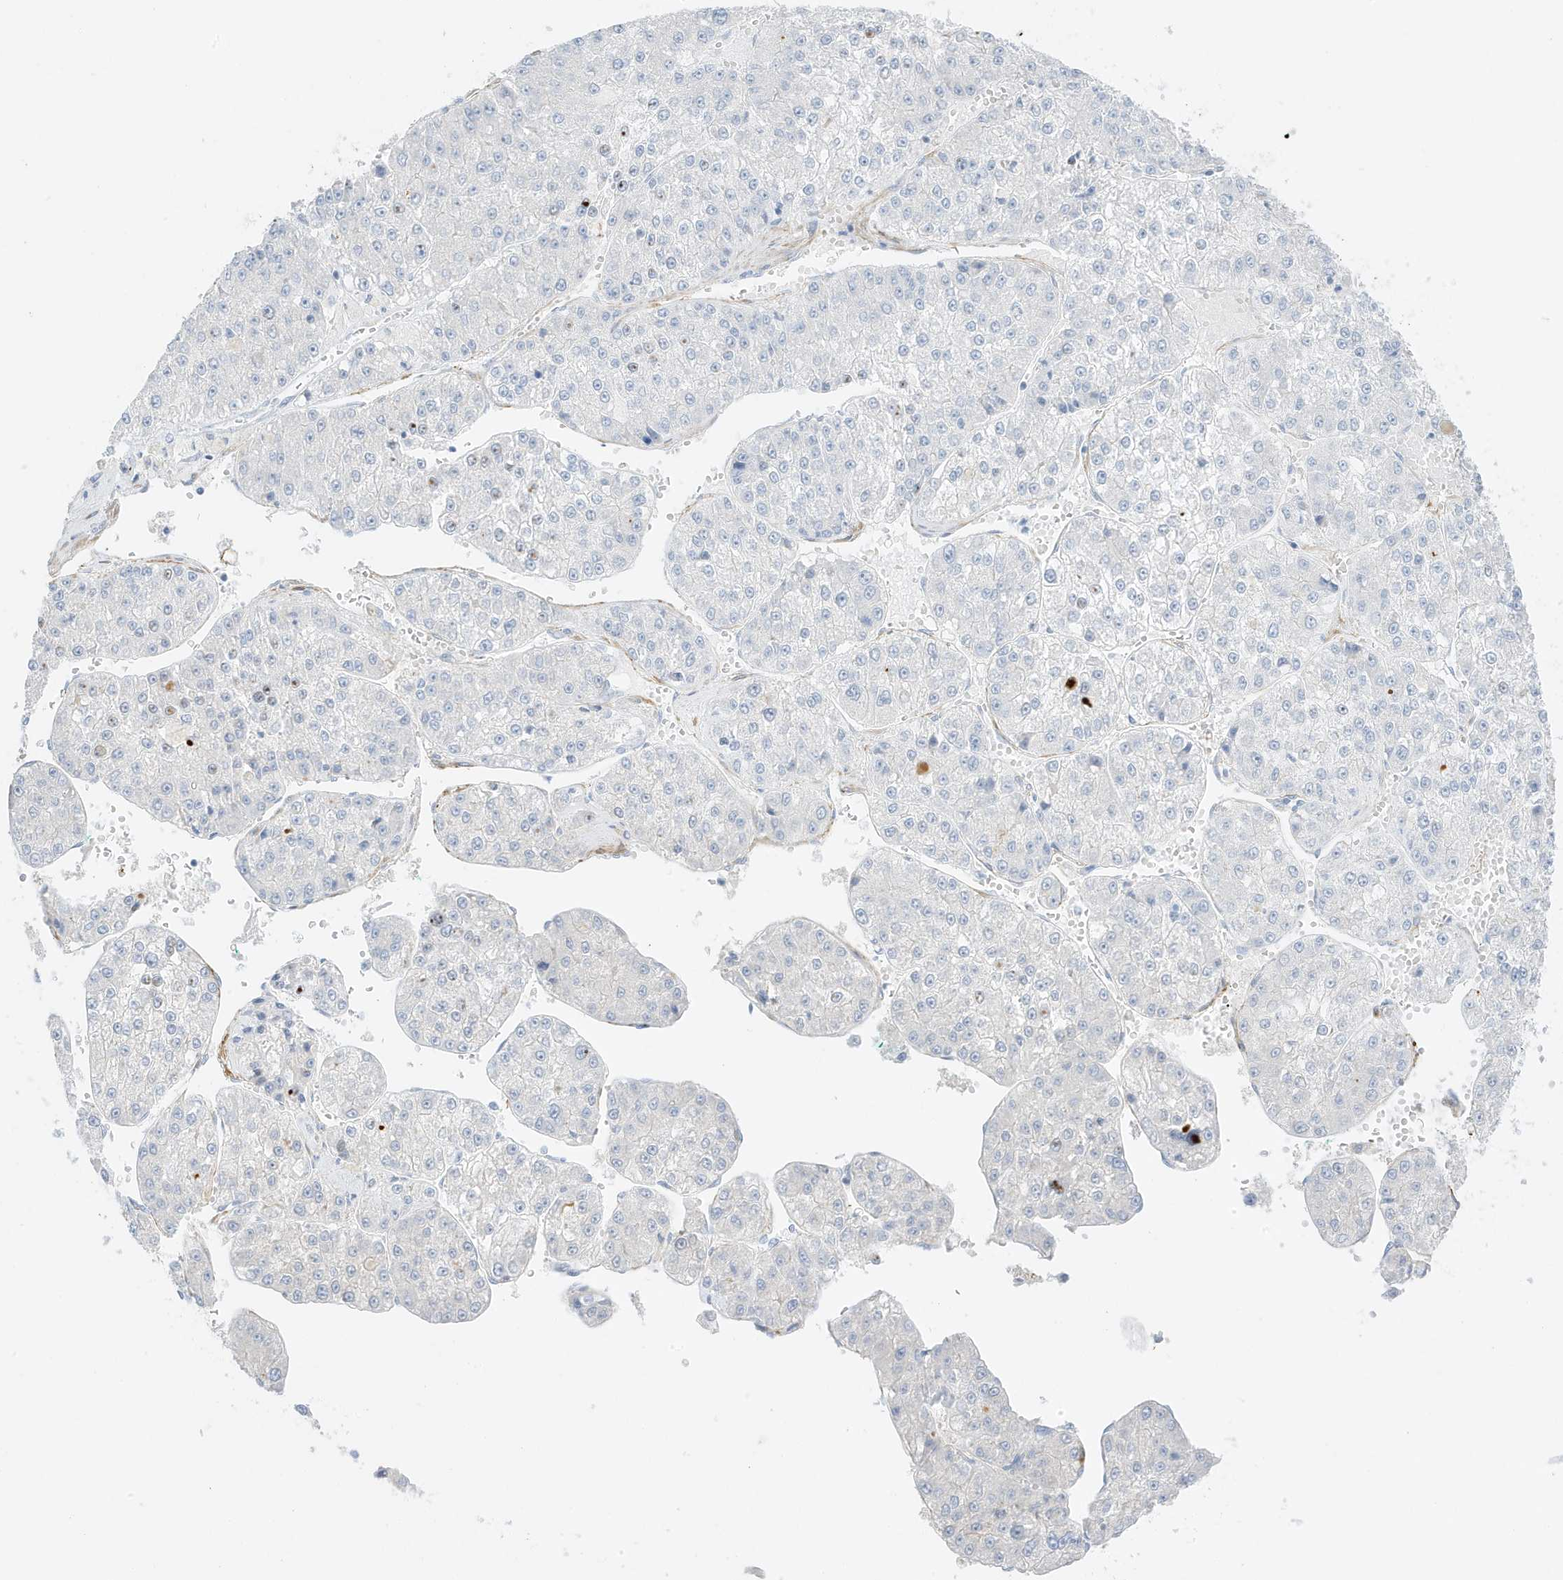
{"staining": {"intensity": "negative", "quantity": "none", "location": "none"}, "tissue": "liver cancer", "cell_type": "Tumor cells", "image_type": "cancer", "snomed": [{"axis": "morphology", "description": "Carcinoma, Hepatocellular, NOS"}, {"axis": "topography", "description": "Liver"}], "caption": "Liver hepatocellular carcinoma stained for a protein using IHC reveals no staining tumor cells.", "gene": "SLC22A13", "patient": {"sex": "female", "age": 73}}